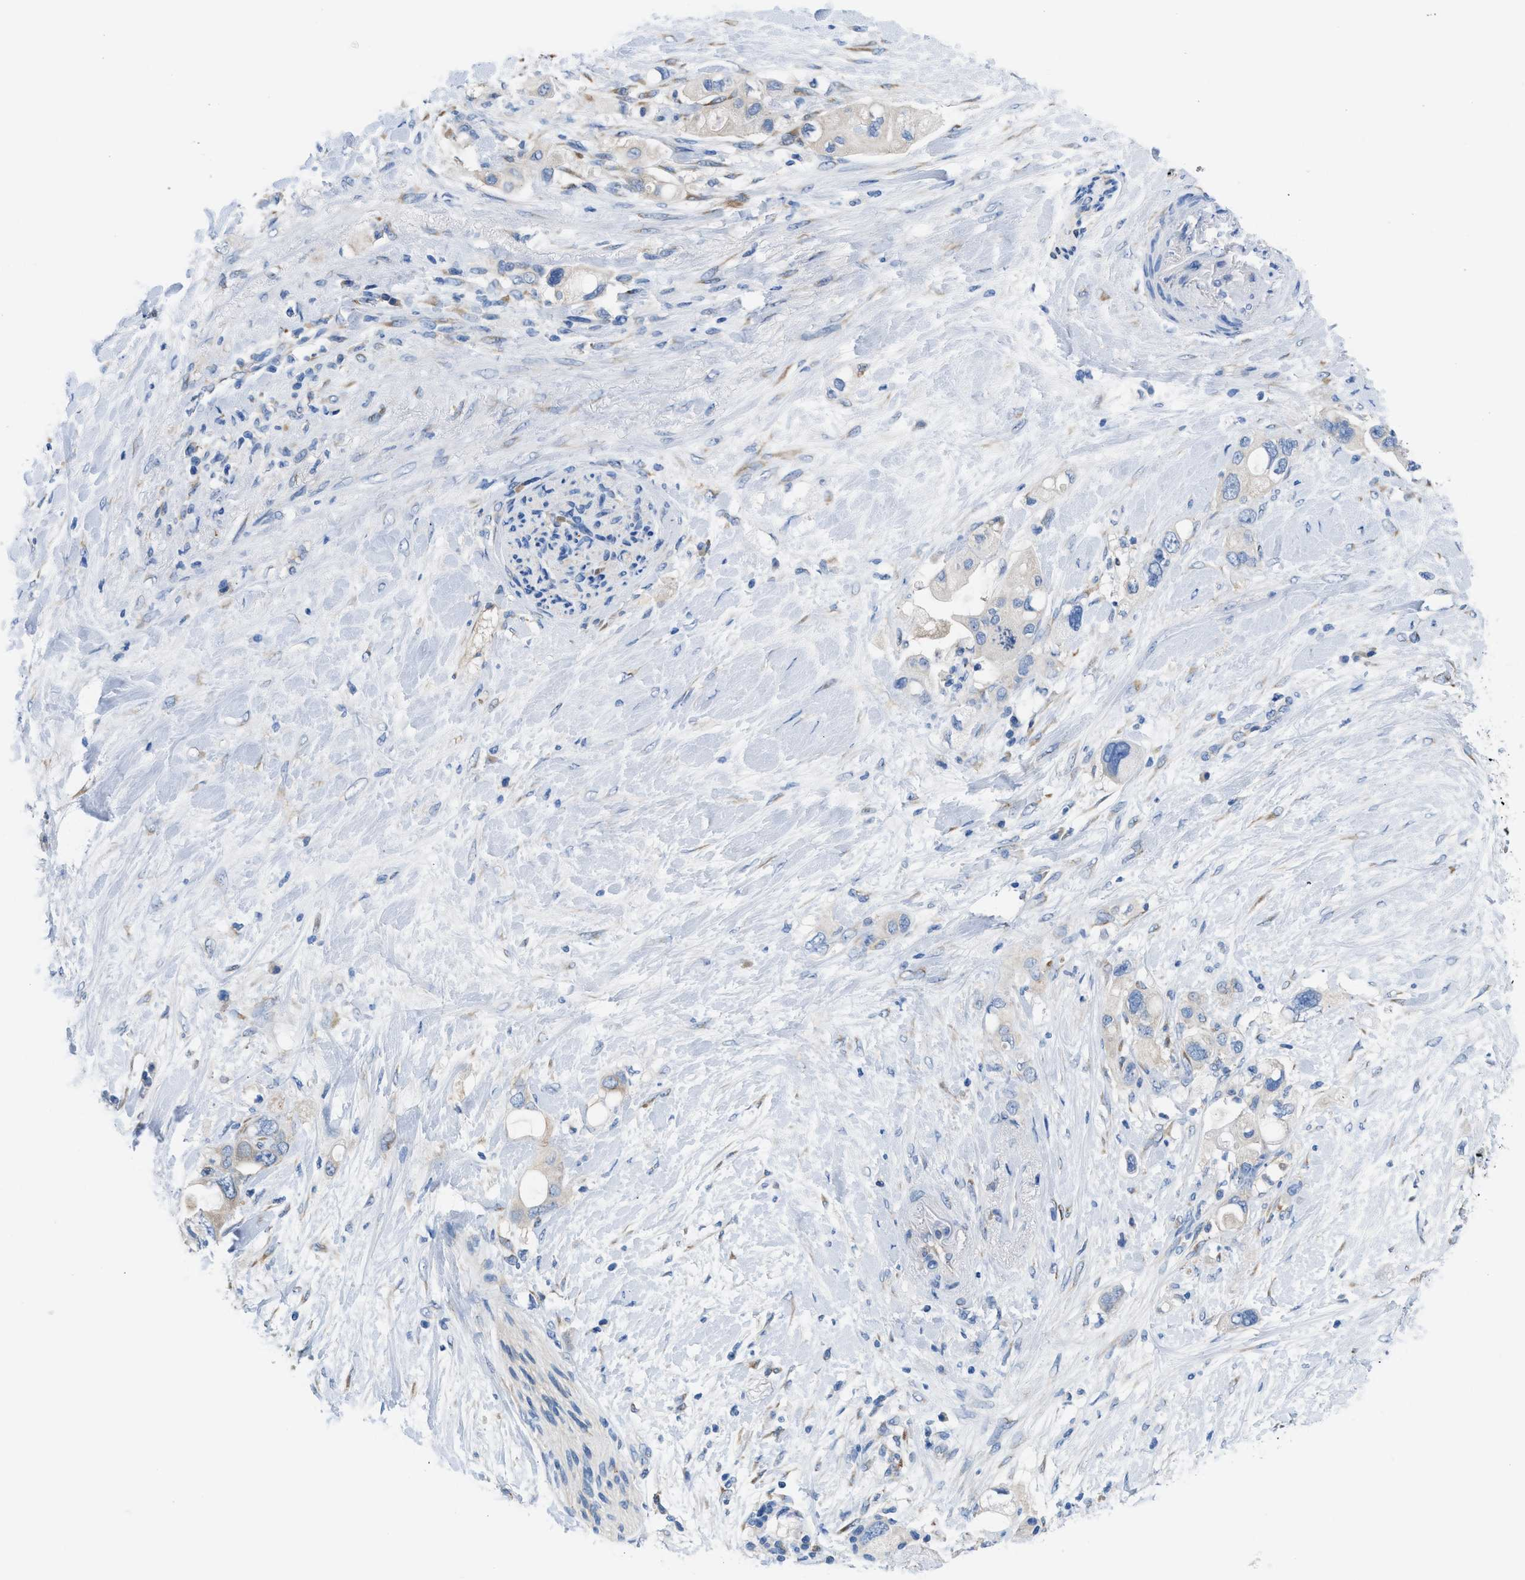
{"staining": {"intensity": "weak", "quantity": "<25%", "location": "cytoplasmic/membranous"}, "tissue": "pancreatic cancer", "cell_type": "Tumor cells", "image_type": "cancer", "snomed": [{"axis": "morphology", "description": "Adenocarcinoma, NOS"}, {"axis": "topography", "description": "Pancreas"}], "caption": "Photomicrograph shows no protein expression in tumor cells of adenocarcinoma (pancreatic) tissue.", "gene": "BNC2", "patient": {"sex": "female", "age": 56}}